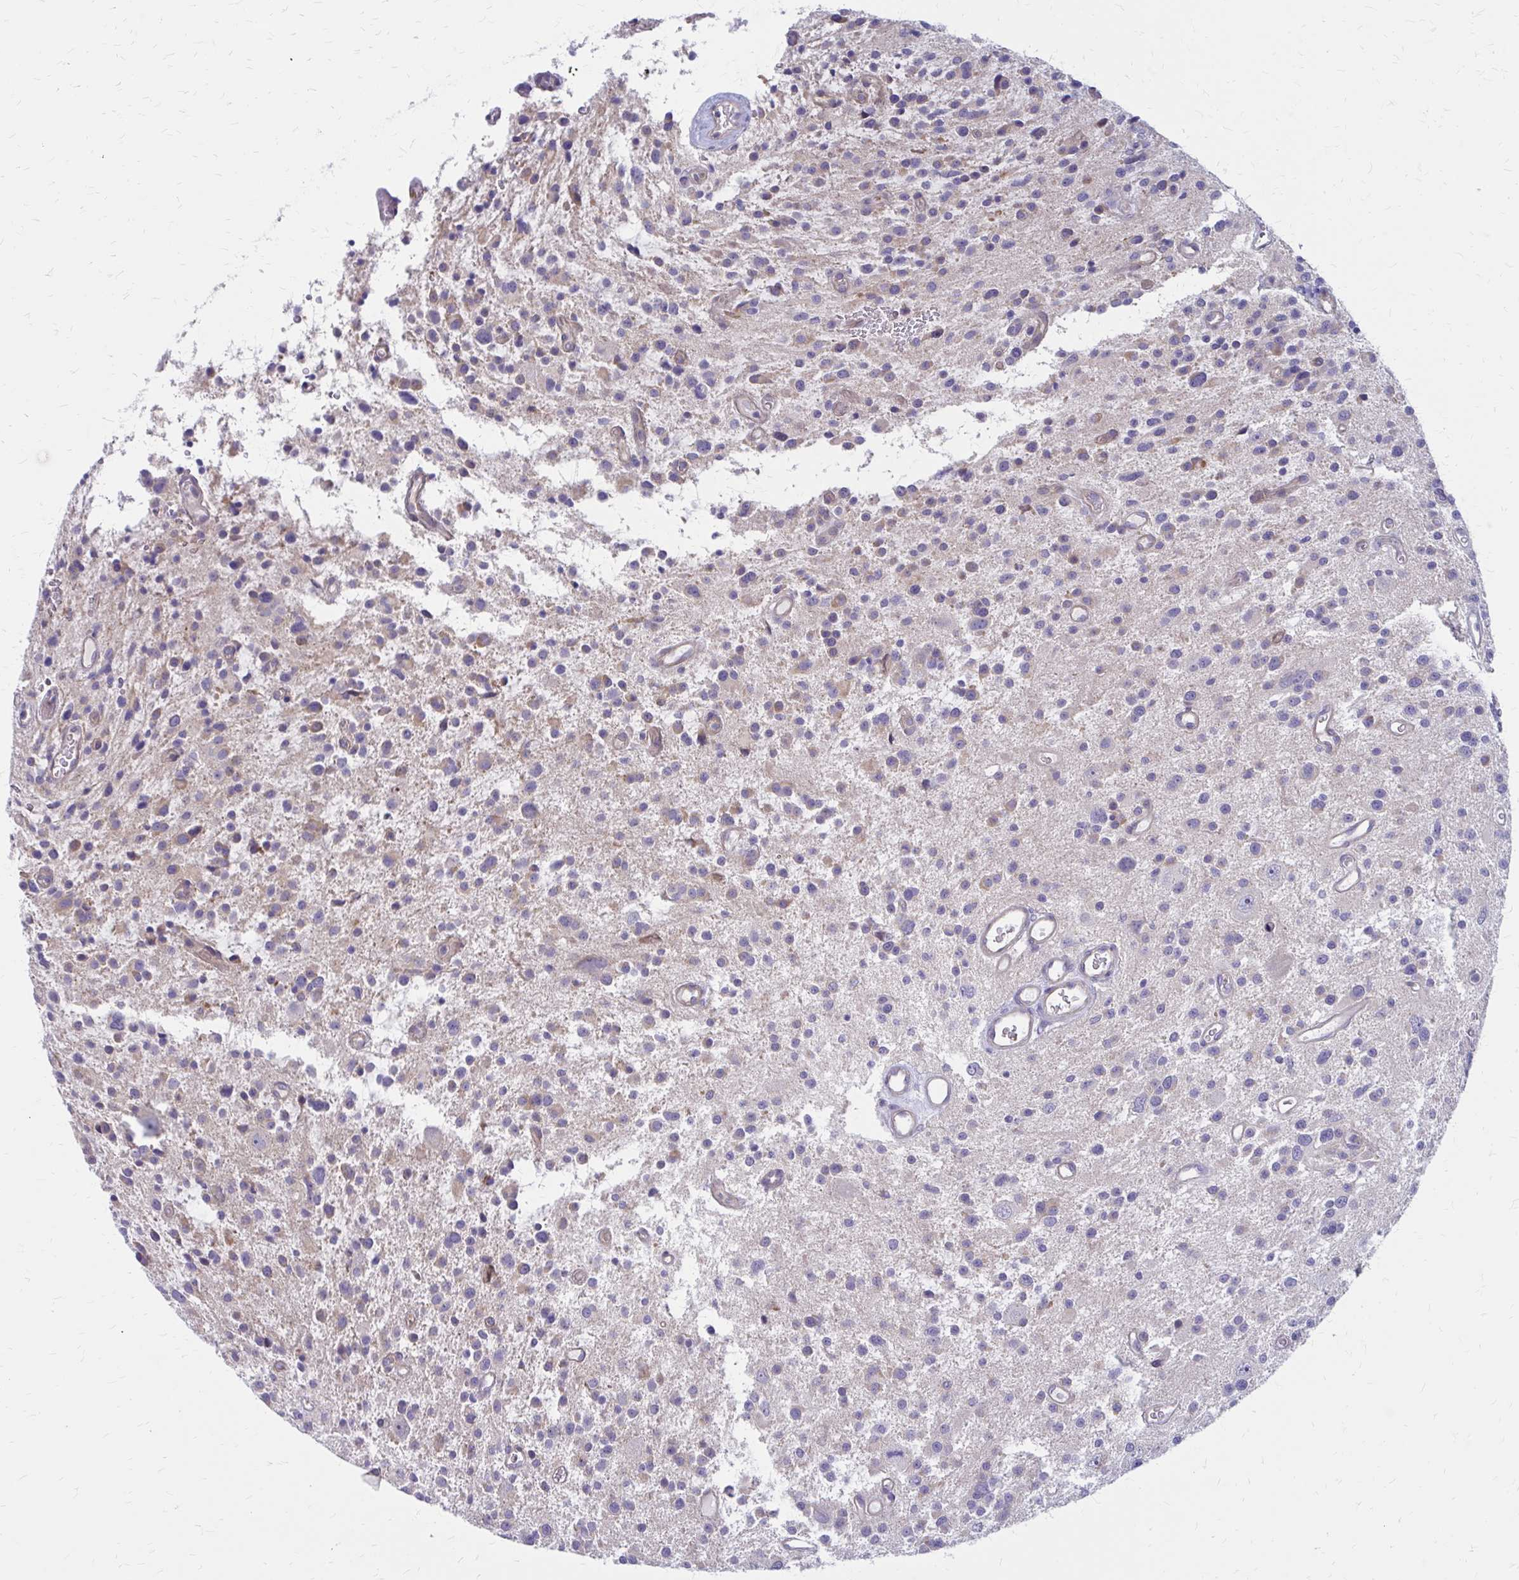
{"staining": {"intensity": "weak", "quantity": "25%-75%", "location": "cytoplasmic/membranous"}, "tissue": "glioma", "cell_type": "Tumor cells", "image_type": "cancer", "snomed": [{"axis": "morphology", "description": "Glioma, malignant, Low grade"}, {"axis": "topography", "description": "Brain"}], "caption": "A histopathology image of glioma stained for a protein shows weak cytoplasmic/membranous brown staining in tumor cells.", "gene": "GLYATL2", "patient": {"sex": "male", "age": 43}}